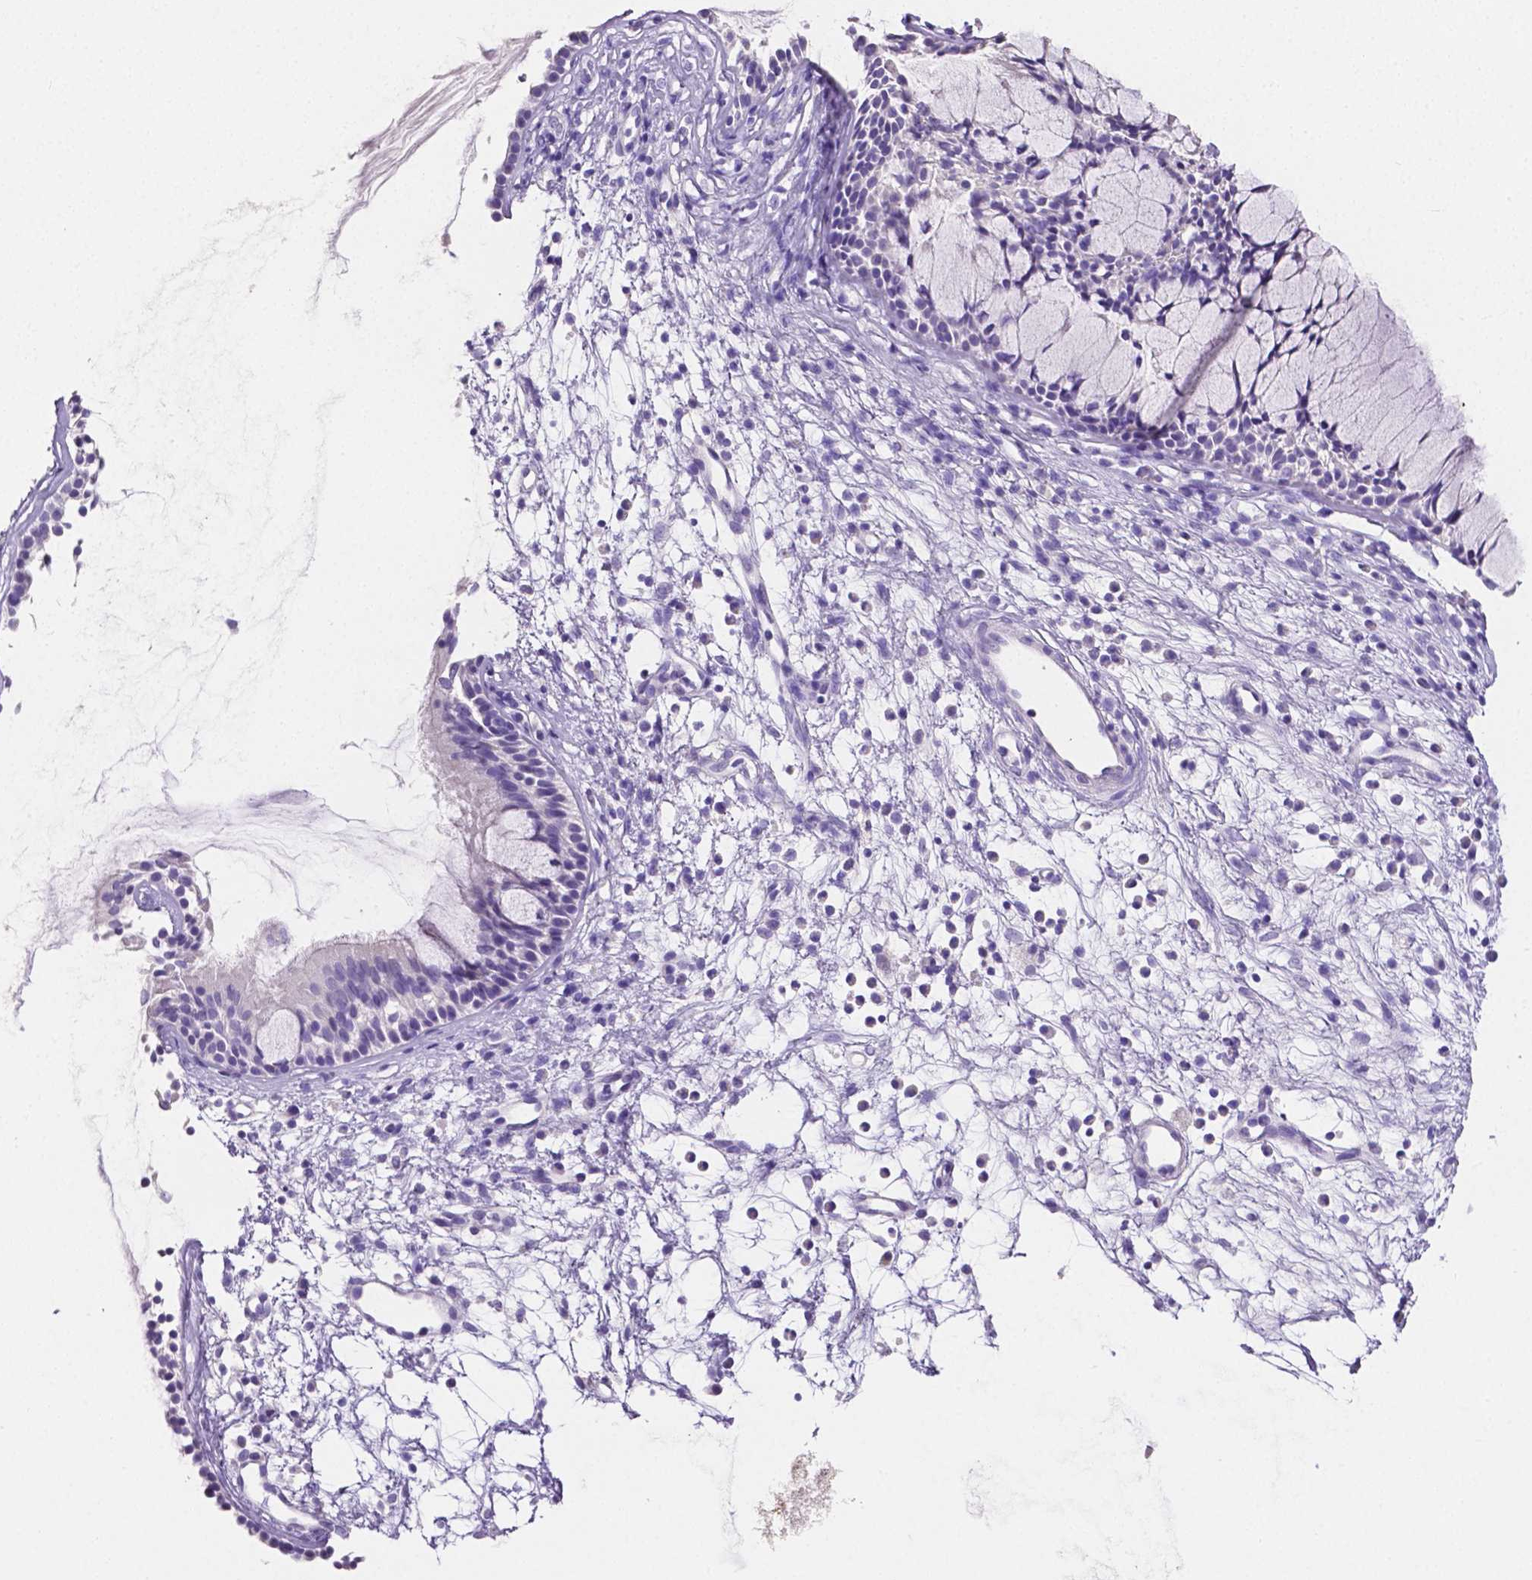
{"staining": {"intensity": "negative", "quantity": "none", "location": "none"}, "tissue": "nasopharynx", "cell_type": "Respiratory epithelial cells", "image_type": "normal", "snomed": [{"axis": "morphology", "description": "Normal tissue, NOS"}, {"axis": "topography", "description": "Nasopharynx"}], "caption": "A high-resolution micrograph shows IHC staining of unremarkable nasopharynx, which shows no significant staining in respiratory epithelial cells. (DAB IHC, high magnification).", "gene": "SLC22A2", "patient": {"sex": "male", "age": 77}}